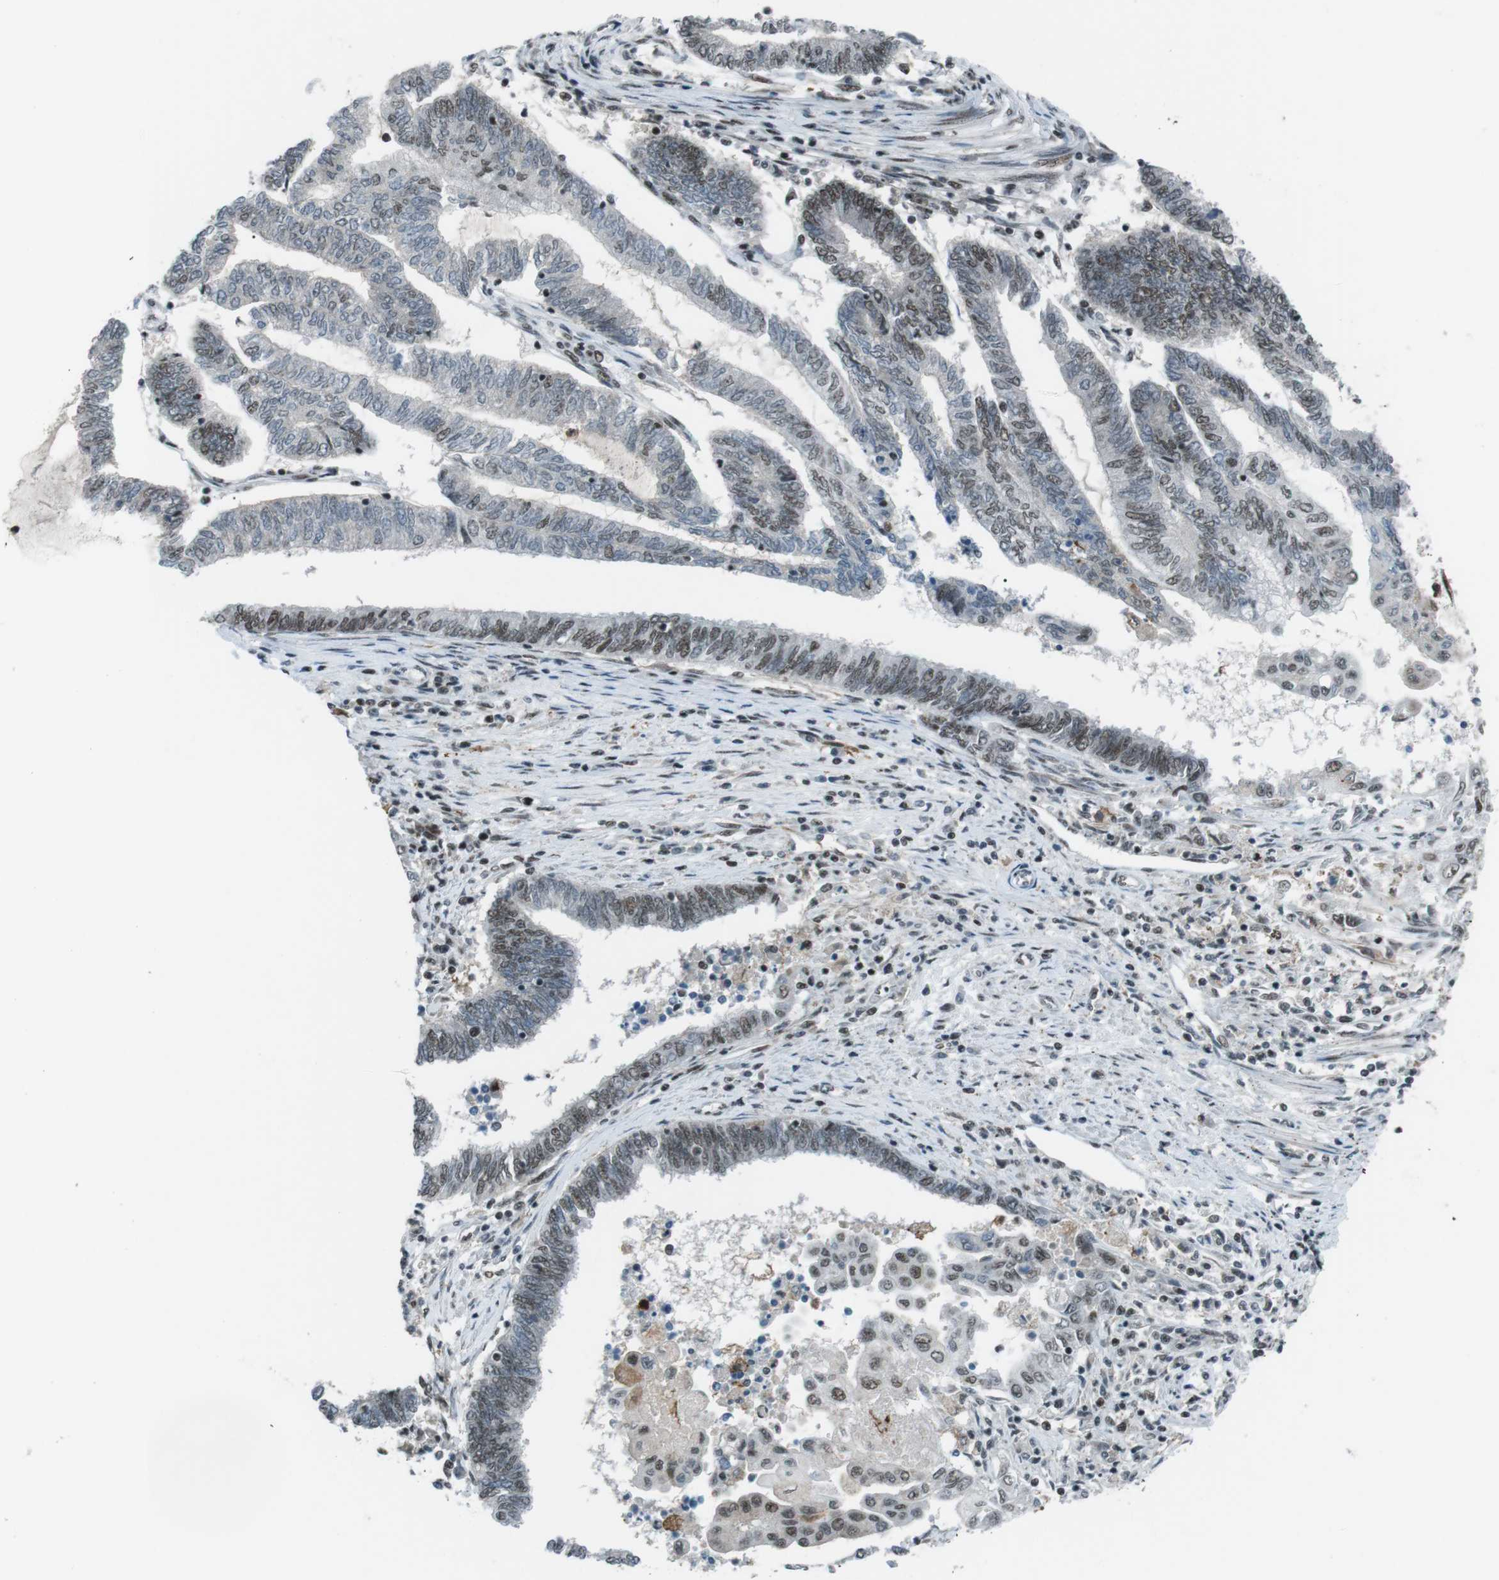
{"staining": {"intensity": "strong", "quantity": "25%-75%", "location": "nuclear"}, "tissue": "endometrial cancer", "cell_type": "Tumor cells", "image_type": "cancer", "snomed": [{"axis": "morphology", "description": "Adenocarcinoma, NOS"}, {"axis": "topography", "description": "Uterus"}, {"axis": "topography", "description": "Endometrium"}], "caption": "Immunohistochemical staining of endometrial adenocarcinoma shows high levels of strong nuclear protein expression in about 25%-75% of tumor cells.", "gene": "TAF1", "patient": {"sex": "female", "age": 70}}